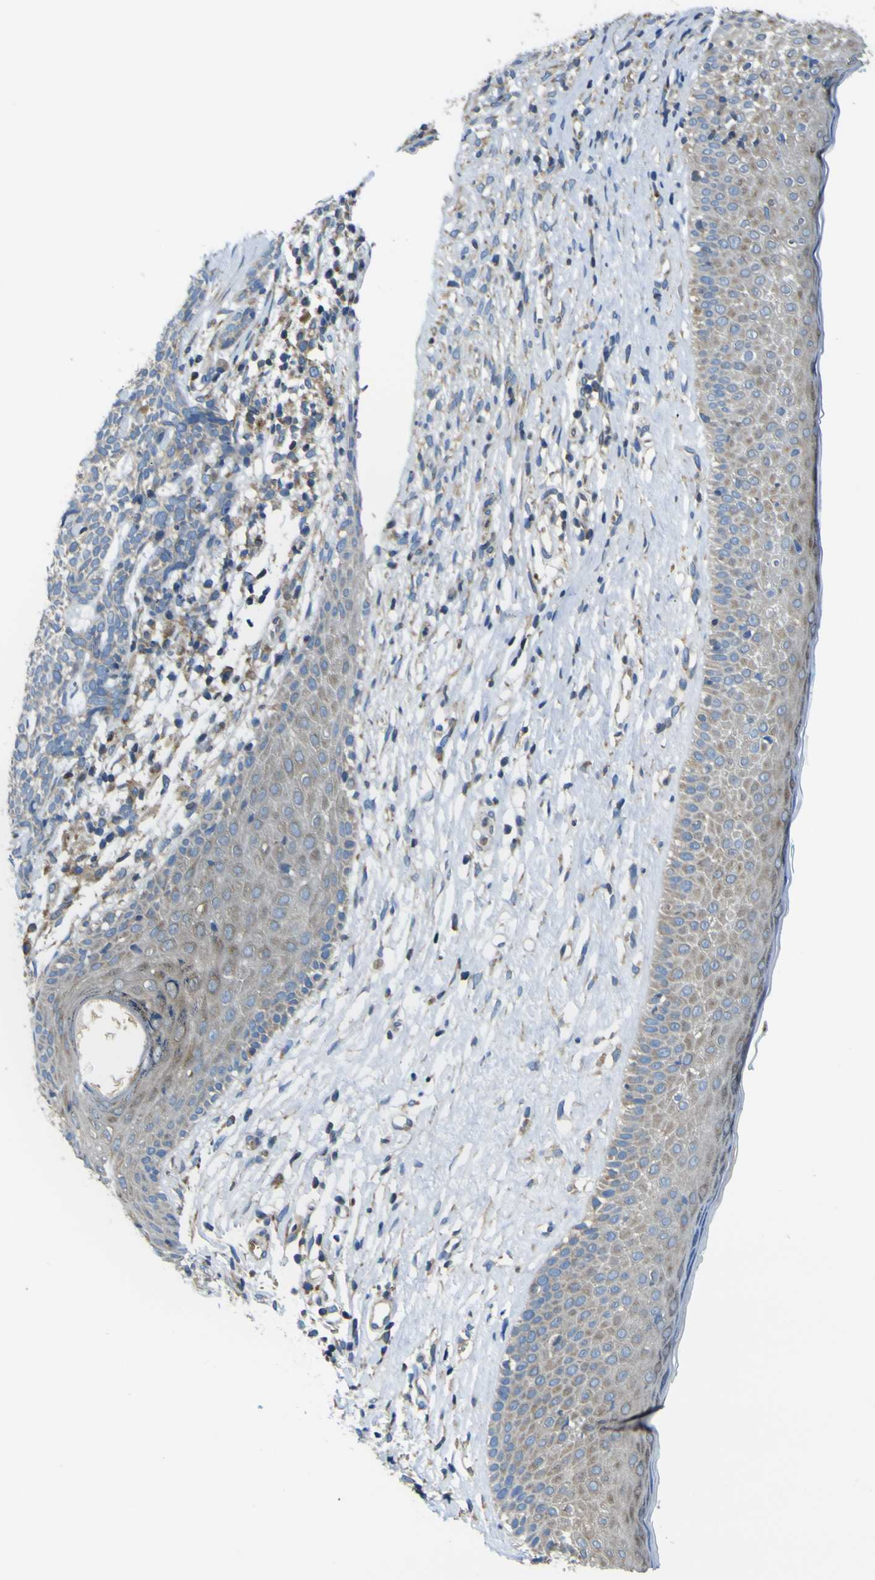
{"staining": {"intensity": "moderate", "quantity": "25%-75%", "location": "cytoplasmic/membranous"}, "tissue": "skin cancer", "cell_type": "Tumor cells", "image_type": "cancer", "snomed": [{"axis": "morphology", "description": "Basal cell carcinoma"}, {"axis": "topography", "description": "Skin"}], "caption": "Human basal cell carcinoma (skin) stained with a brown dye shows moderate cytoplasmic/membranous positive positivity in approximately 25%-75% of tumor cells.", "gene": "STIM1", "patient": {"sex": "female", "age": 84}}